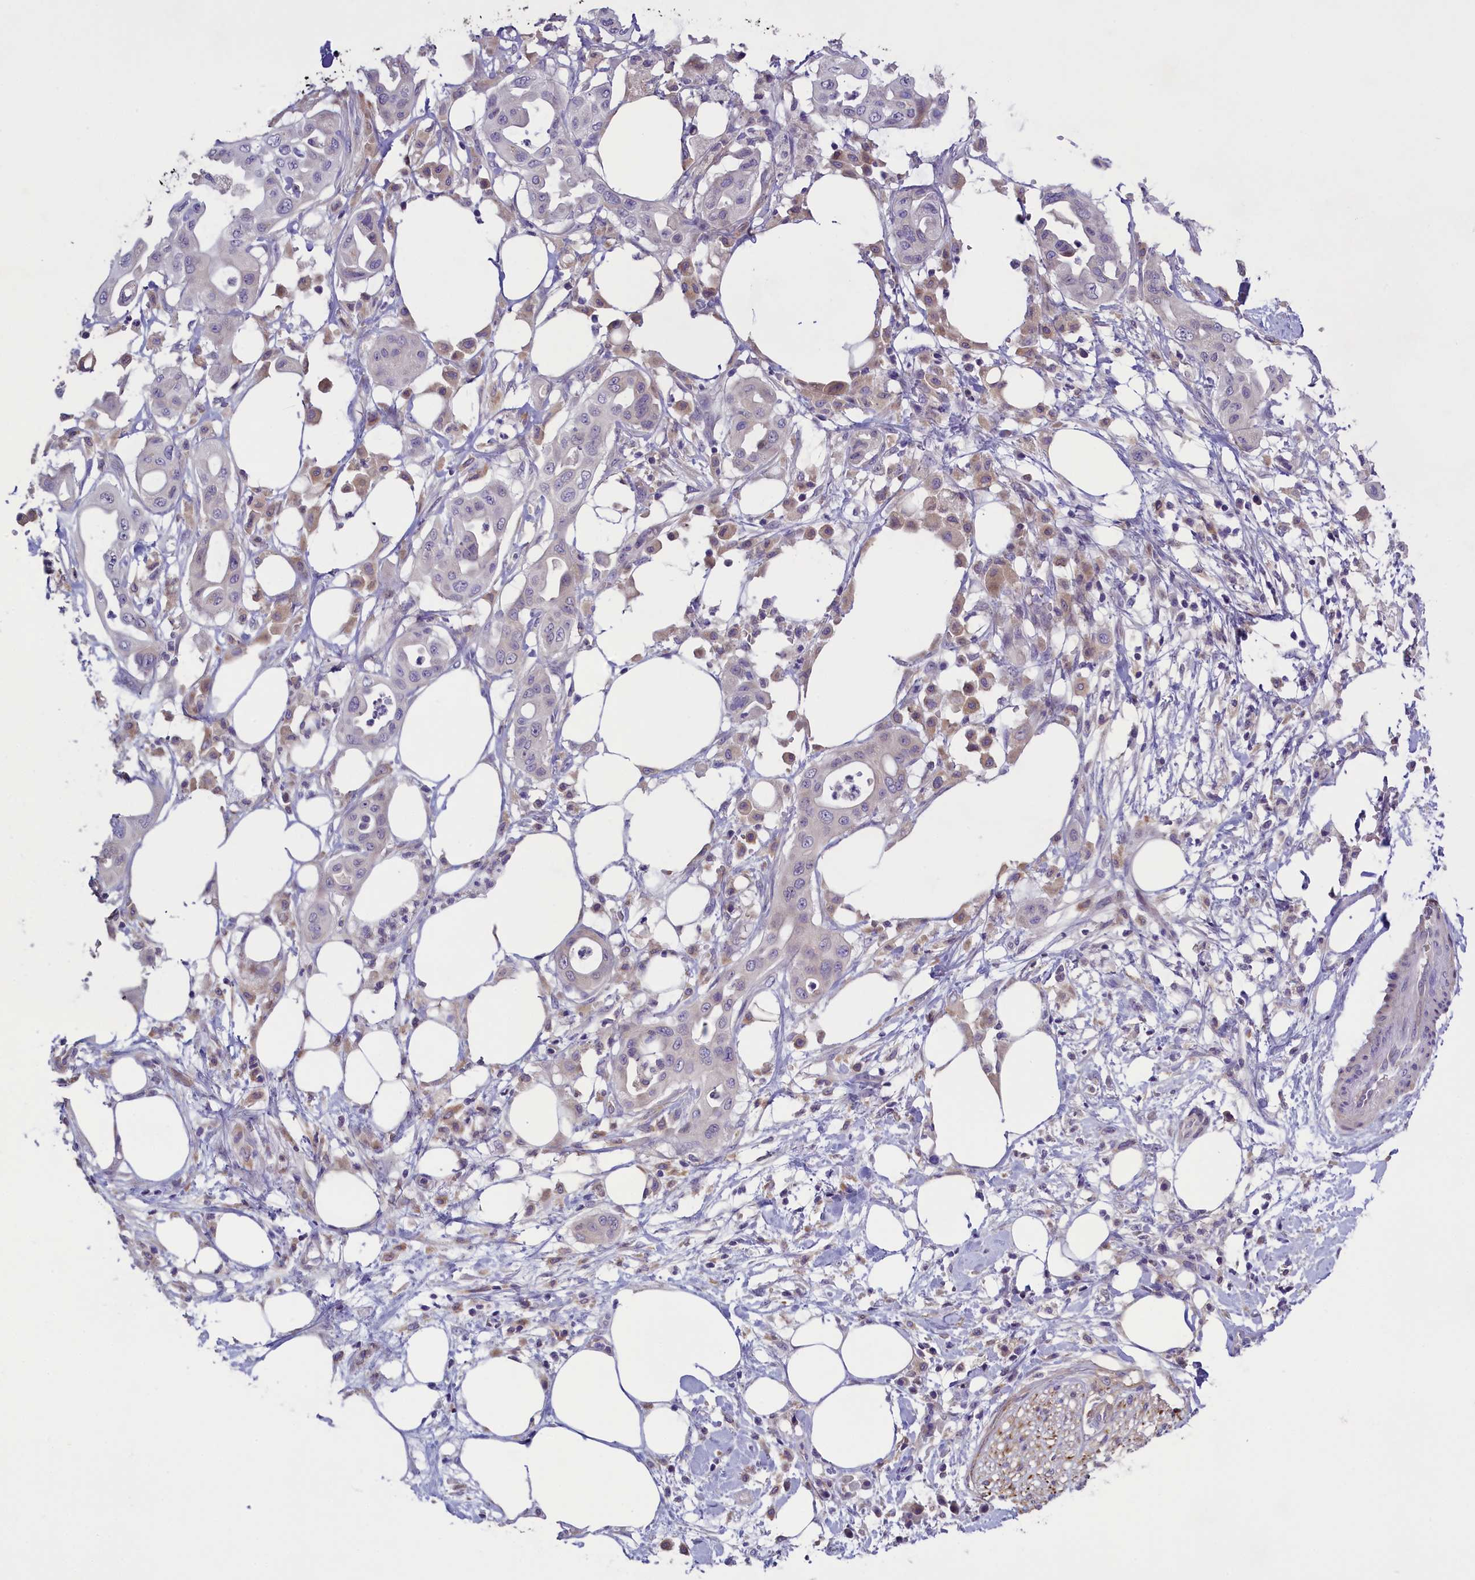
{"staining": {"intensity": "negative", "quantity": "none", "location": "none"}, "tissue": "pancreatic cancer", "cell_type": "Tumor cells", "image_type": "cancer", "snomed": [{"axis": "morphology", "description": "Adenocarcinoma, NOS"}, {"axis": "topography", "description": "Pancreas"}], "caption": "Pancreatic cancer (adenocarcinoma) was stained to show a protein in brown. There is no significant staining in tumor cells.", "gene": "ENPP6", "patient": {"sex": "male", "age": 68}}